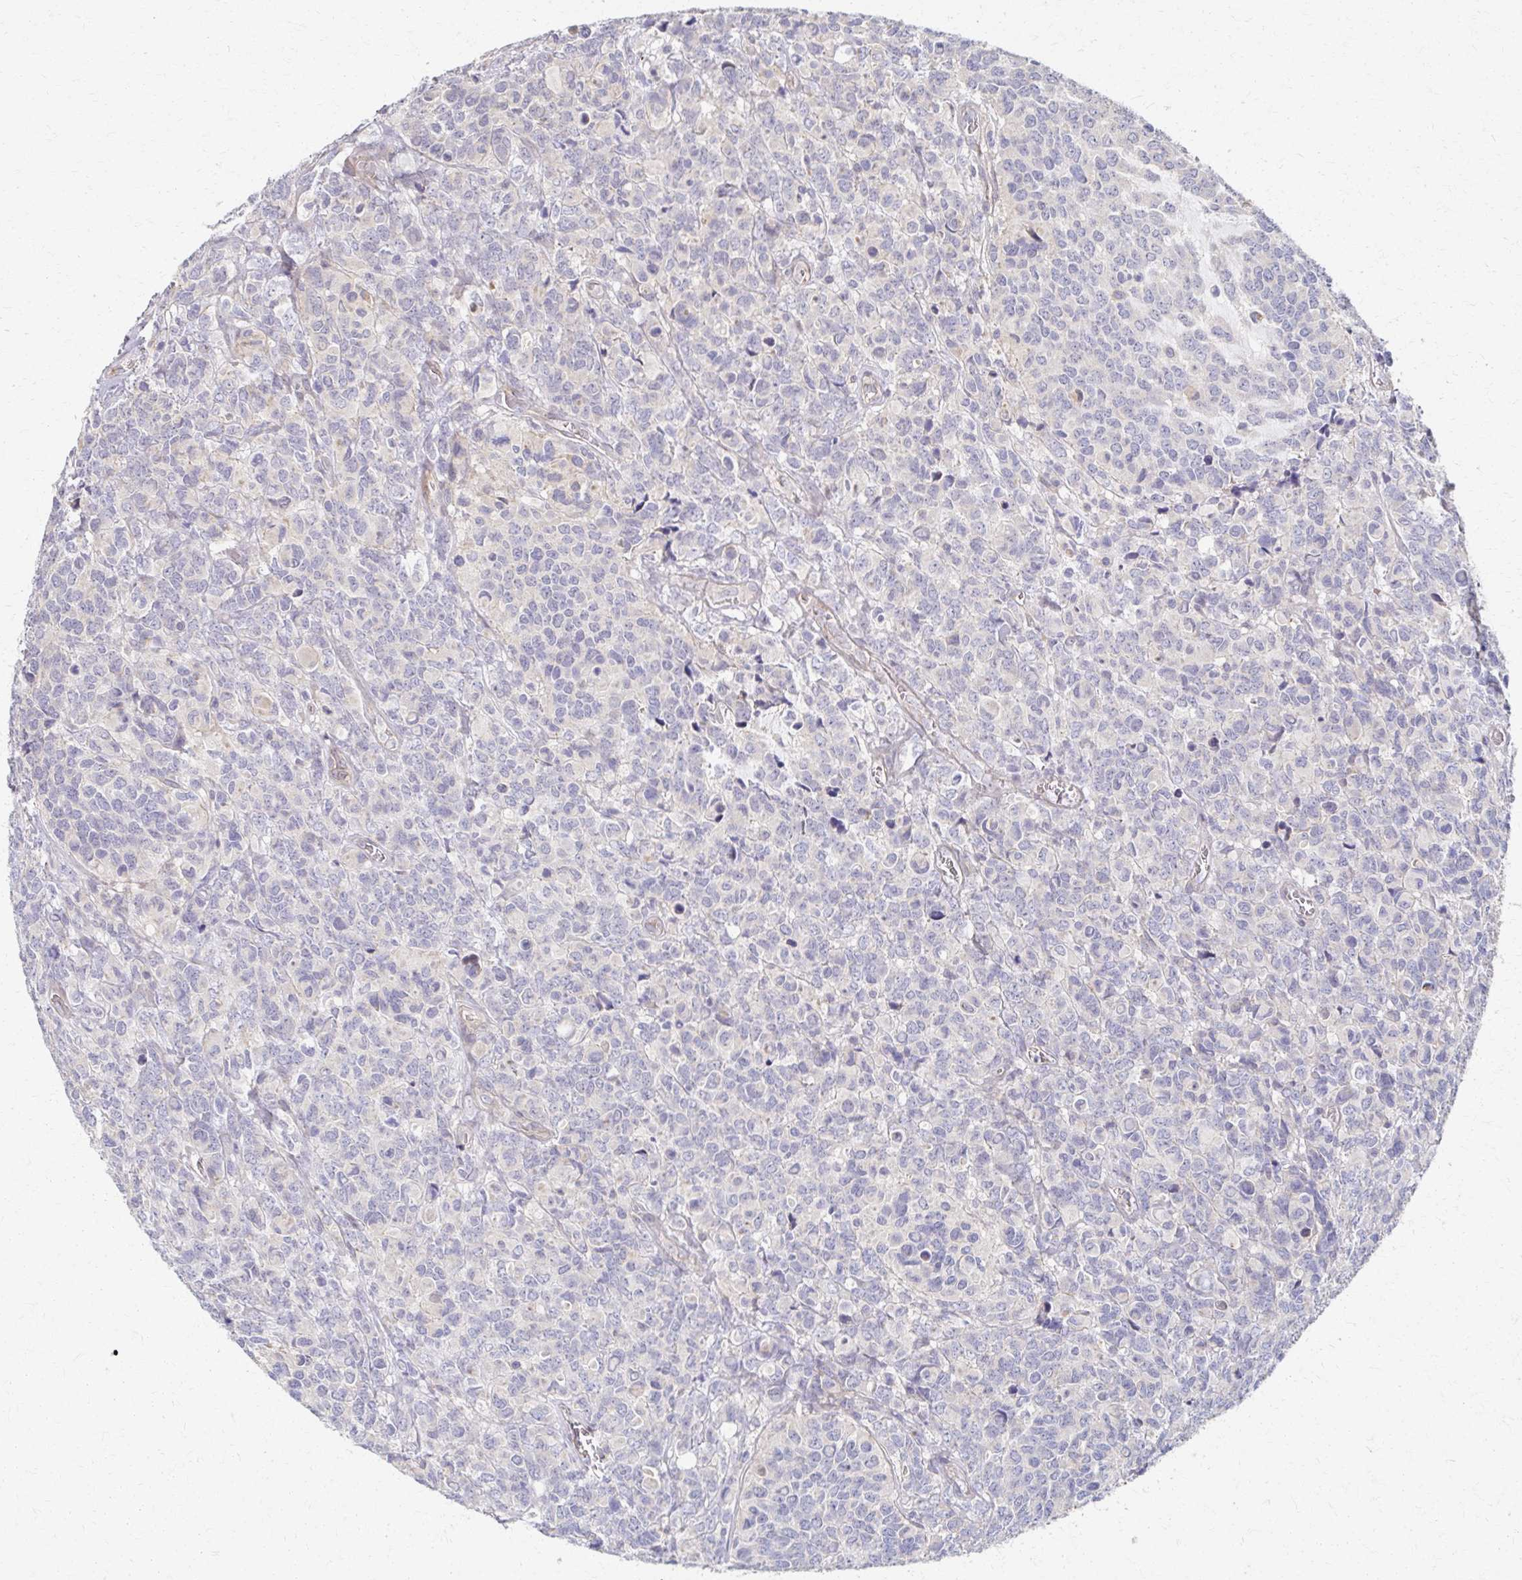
{"staining": {"intensity": "negative", "quantity": "none", "location": "none"}, "tissue": "glioma", "cell_type": "Tumor cells", "image_type": "cancer", "snomed": [{"axis": "morphology", "description": "Glioma, malignant, High grade"}, {"axis": "topography", "description": "Brain"}], "caption": "Human malignant glioma (high-grade) stained for a protein using IHC exhibits no positivity in tumor cells.", "gene": "EOLA2", "patient": {"sex": "male", "age": 39}}